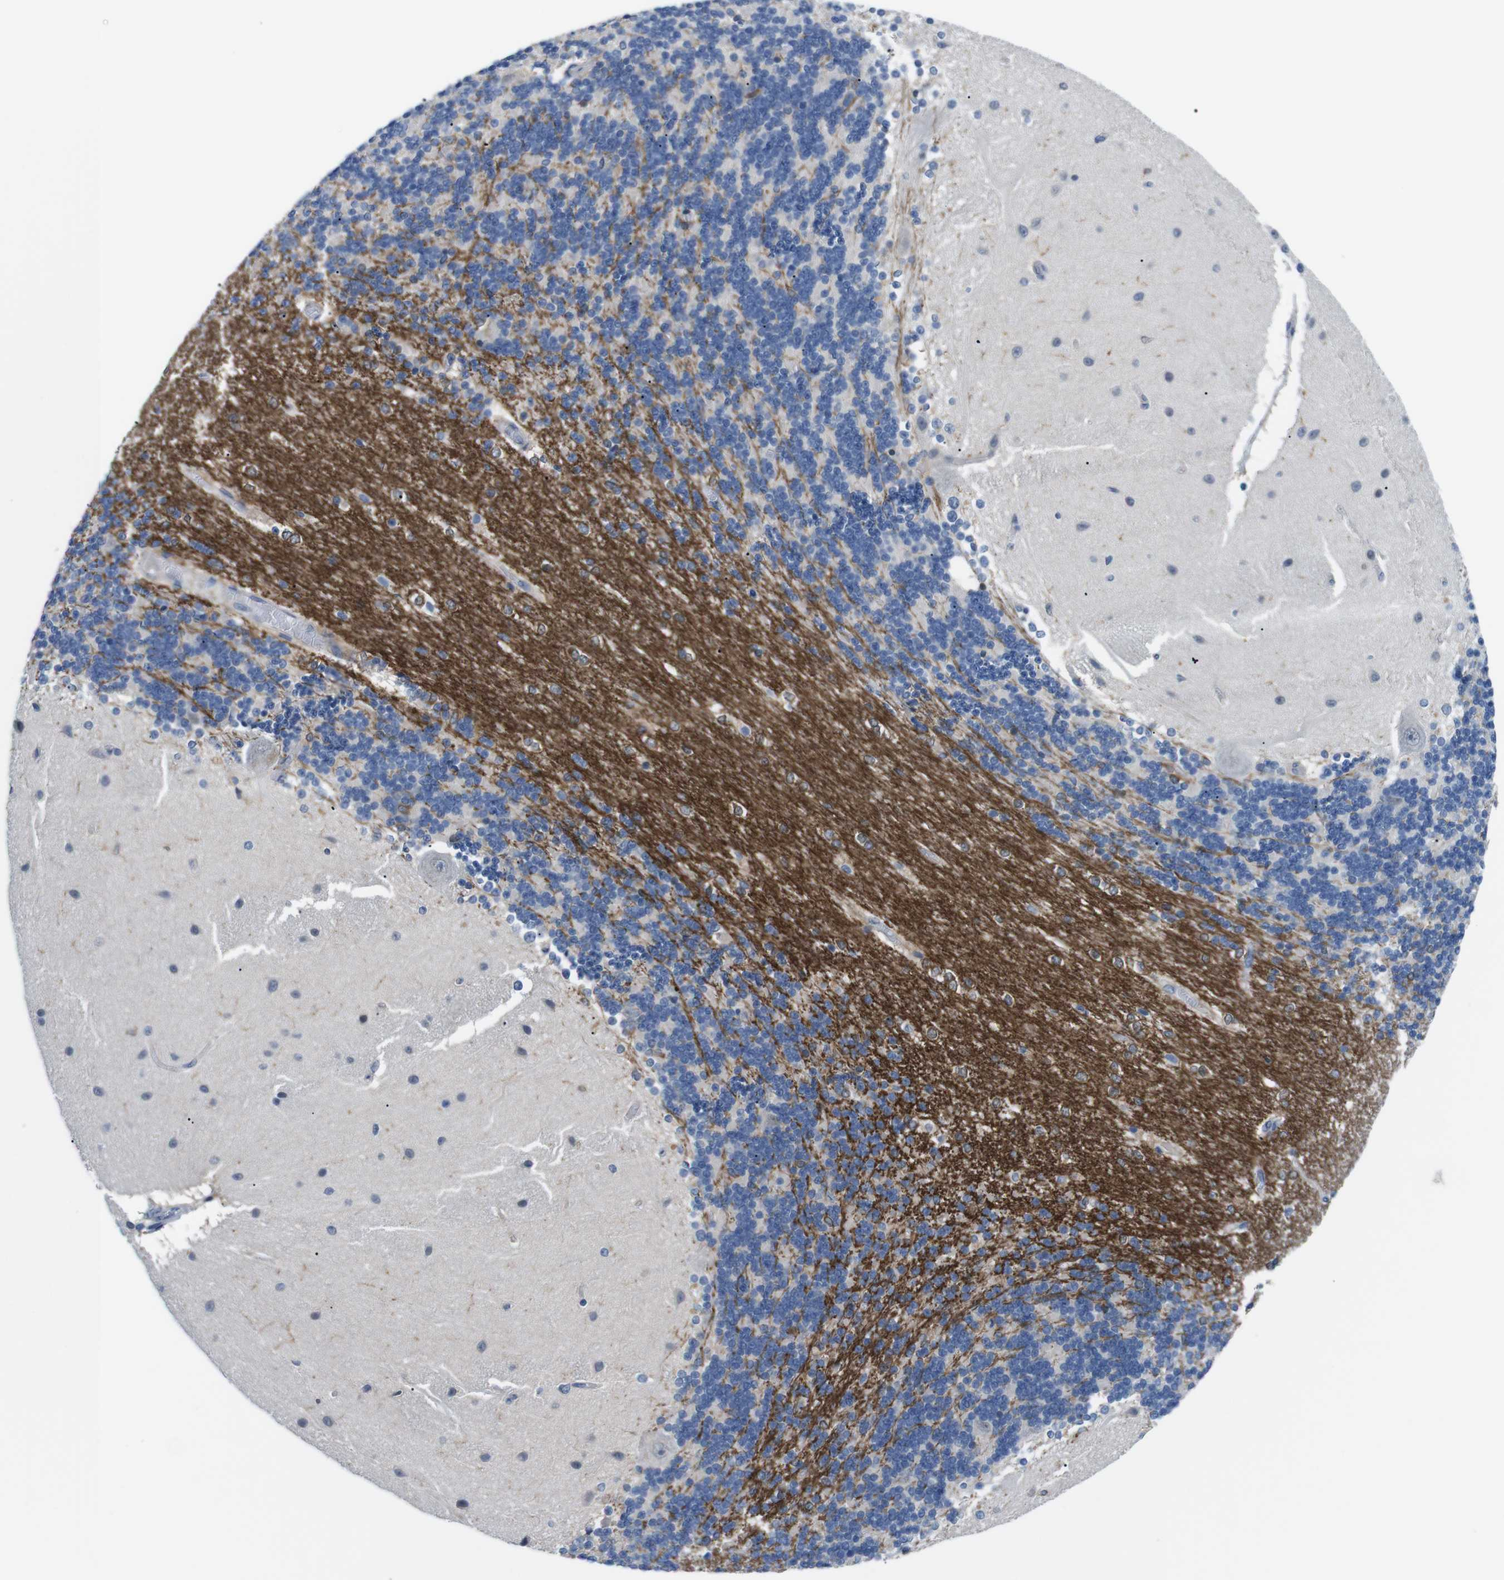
{"staining": {"intensity": "negative", "quantity": "none", "location": "none"}, "tissue": "cerebellum", "cell_type": "Cells in granular layer", "image_type": "normal", "snomed": [{"axis": "morphology", "description": "Normal tissue, NOS"}, {"axis": "topography", "description": "Cerebellum"}], "caption": "High magnification brightfield microscopy of normal cerebellum stained with DAB (3,3'-diaminobenzidine) (brown) and counterstained with hematoxylin (blue): cells in granular layer show no significant staining. (DAB immunohistochemistry (IHC) visualized using brightfield microscopy, high magnification).", "gene": "CD300C", "patient": {"sex": "female", "age": 54}}